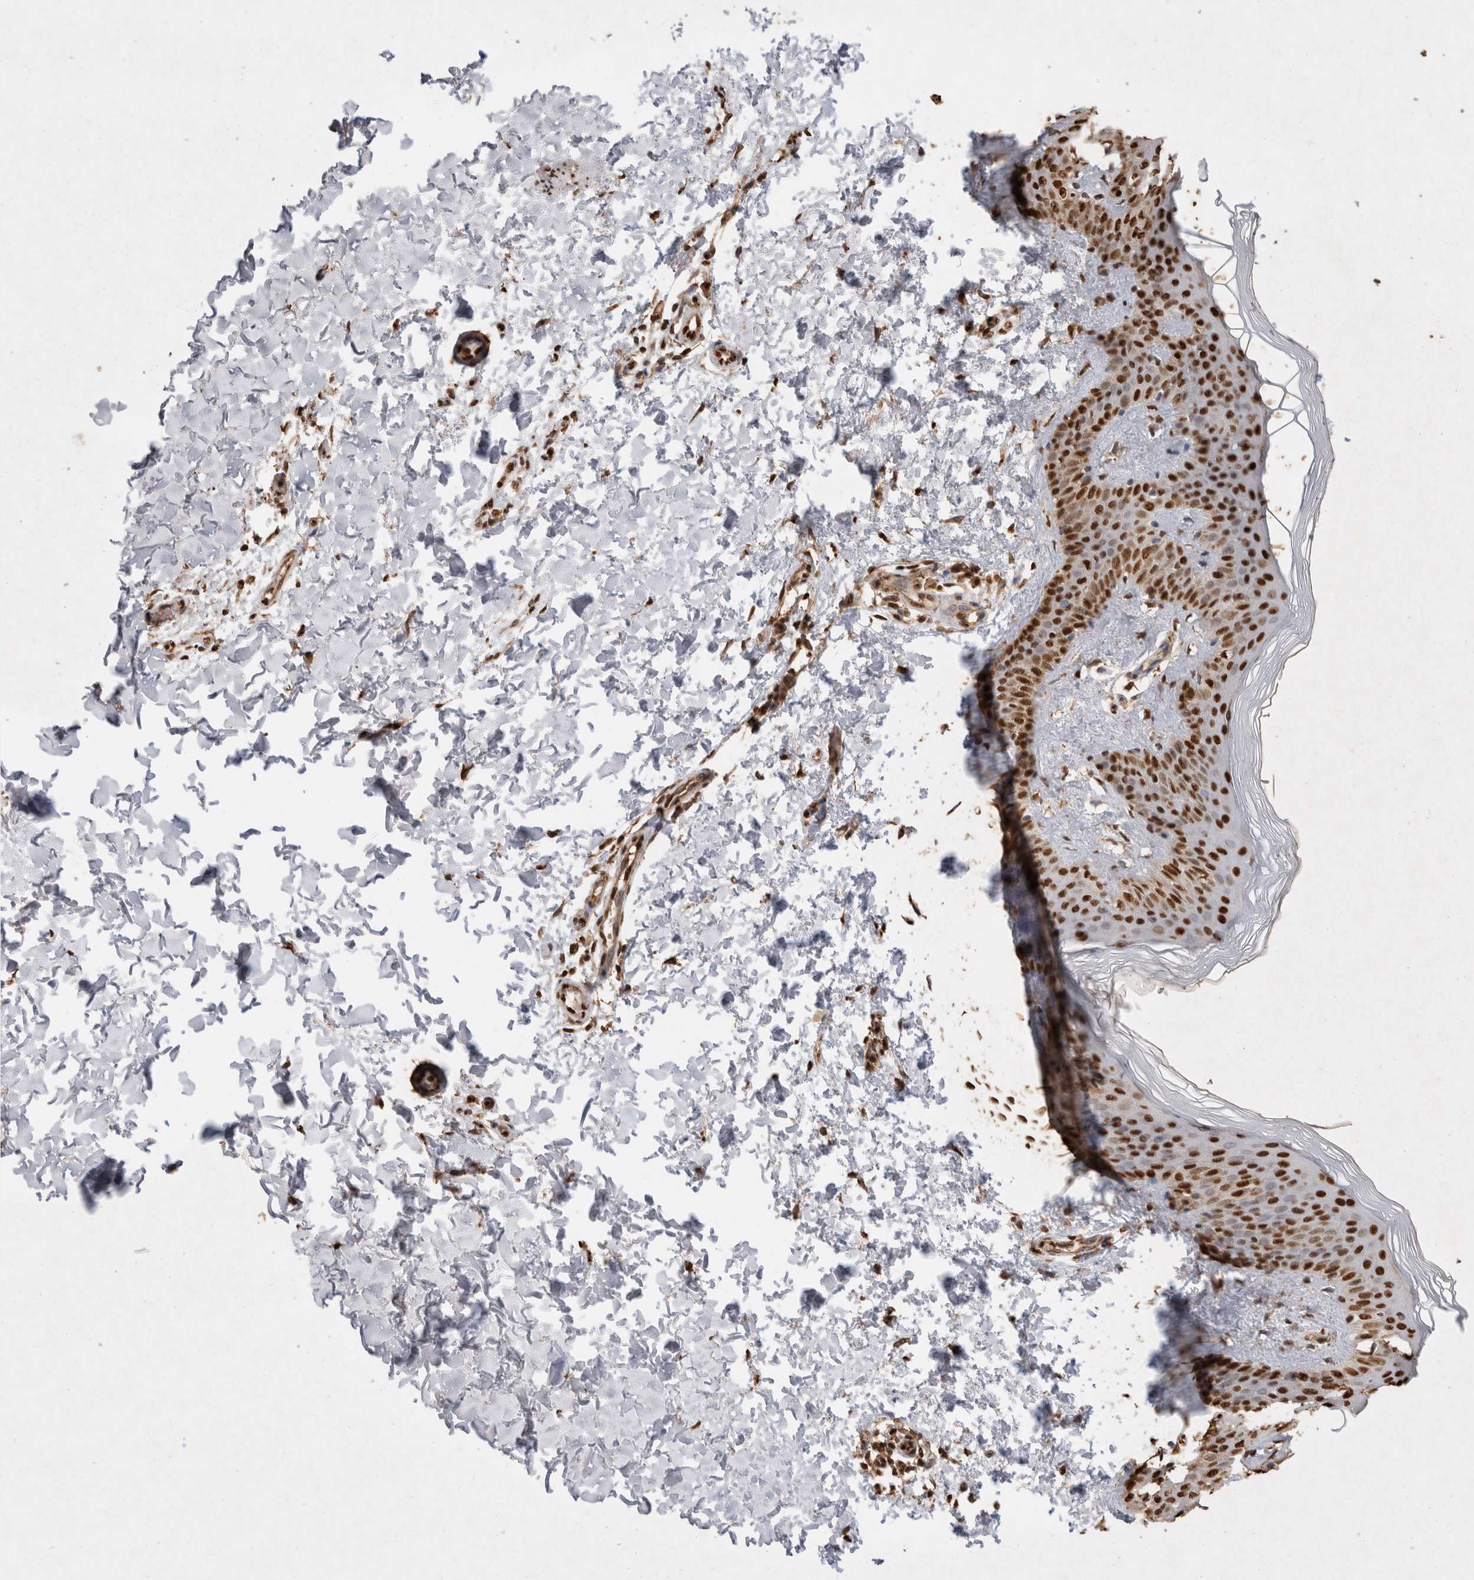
{"staining": {"intensity": "strong", "quantity": ">75%", "location": "nuclear"}, "tissue": "skin", "cell_type": "Fibroblasts", "image_type": "normal", "snomed": [{"axis": "morphology", "description": "Normal tissue, NOS"}, {"axis": "morphology", "description": "Neoplasm, benign, NOS"}, {"axis": "topography", "description": "Skin"}, {"axis": "topography", "description": "Soft tissue"}], "caption": "Protein expression analysis of unremarkable skin reveals strong nuclear staining in approximately >75% of fibroblasts.", "gene": "HDGF", "patient": {"sex": "male", "age": 26}}